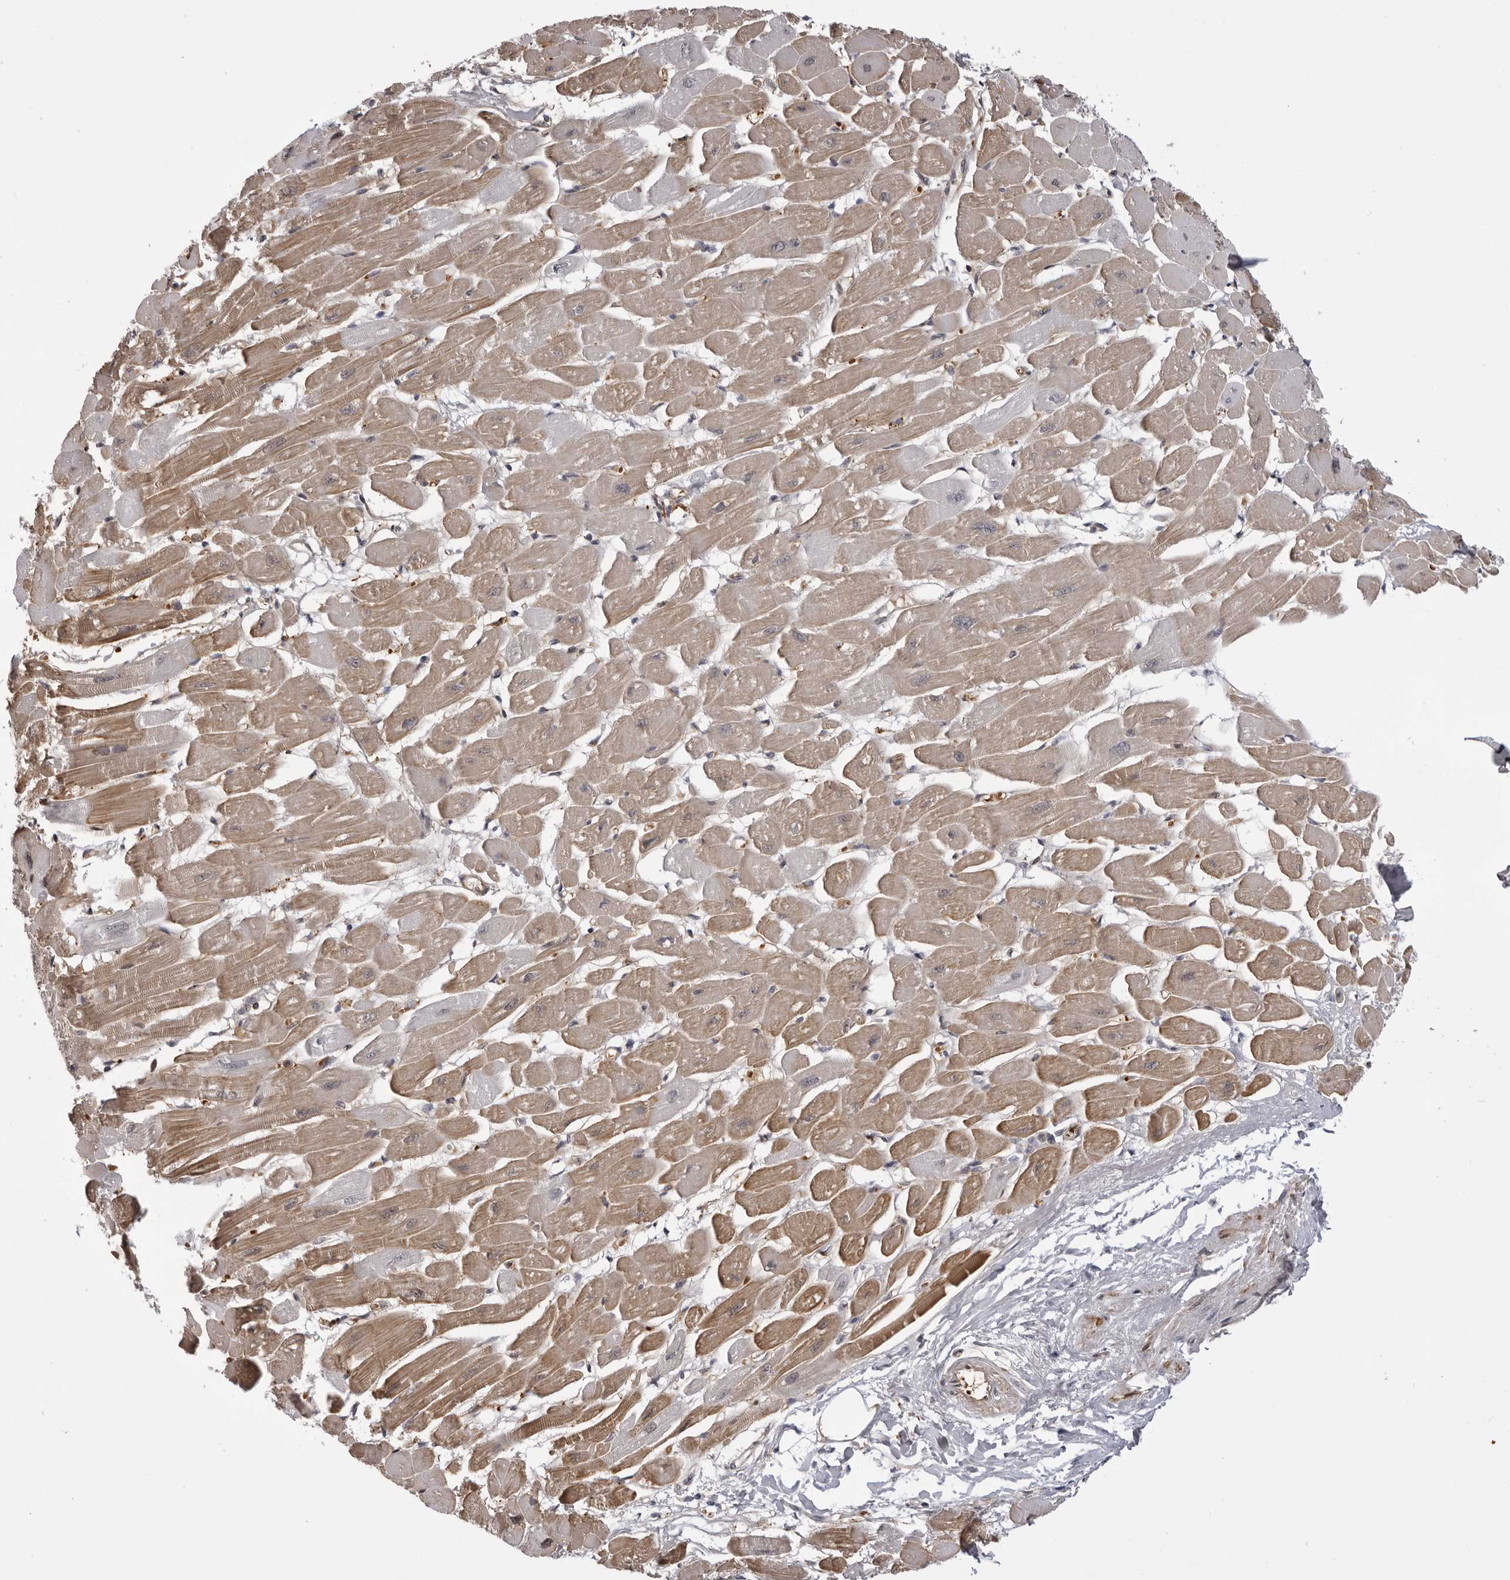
{"staining": {"intensity": "moderate", "quantity": "<25%", "location": "cytoplasmic/membranous,nuclear"}, "tissue": "heart muscle", "cell_type": "Cardiomyocytes", "image_type": "normal", "snomed": [{"axis": "morphology", "description": "Normal tissue, NOS"}, {"axis": "topography", "description": "Heart"}], "caption": "A histopathology image showing moderate cytoplasmic/membranous,nuclear expression in about <25% of cardiomyocytes in unremarkable heart muscle, as visualized by brown immunohistochemical staining.", "gene": "PLEKHF2", "patient": {"sex": "female", "age": 54}}